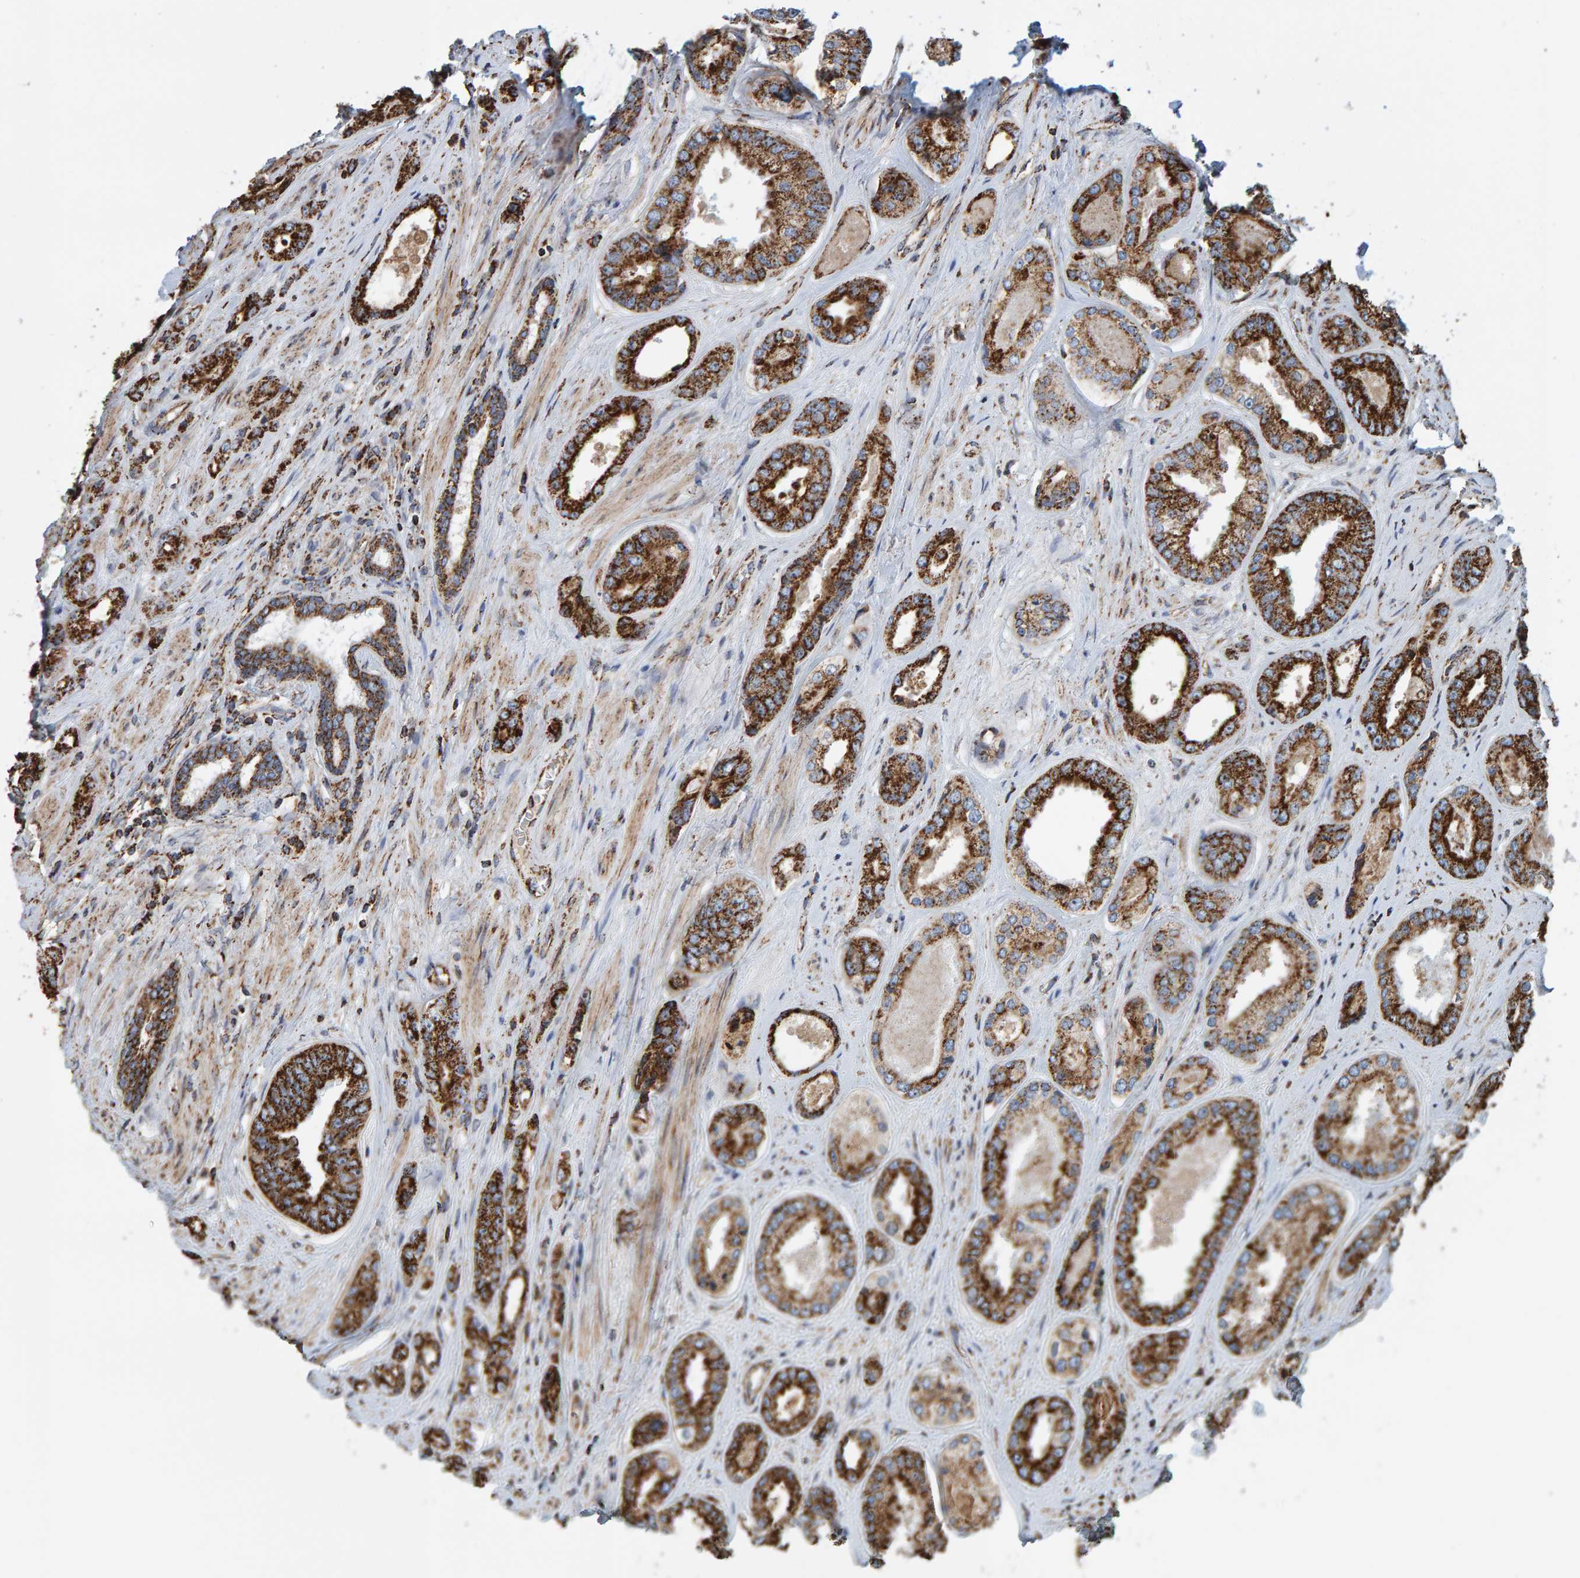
{"staining": {"intensity": "strong", "quantity": "25%-75%", "location": "cytoplasmic/membranous"}, "tissue": "prostate cancer", "cell_type": "Tumor cells", "image_type": "cancer", "snomed": [{"axis": "morphology", "description": "Adenocarcinoma, High grade"}, {"axis": "topography", "description": "Prostate"}], "caption": "Immunohistochemical staining of prostate cancer demonstrates high levels of strong cytoplasmic/membranous expression in approximately 25%-75% of tumor cells.", "gene": "MRPL45", "patient": {"sex": "male", "age": 61}}